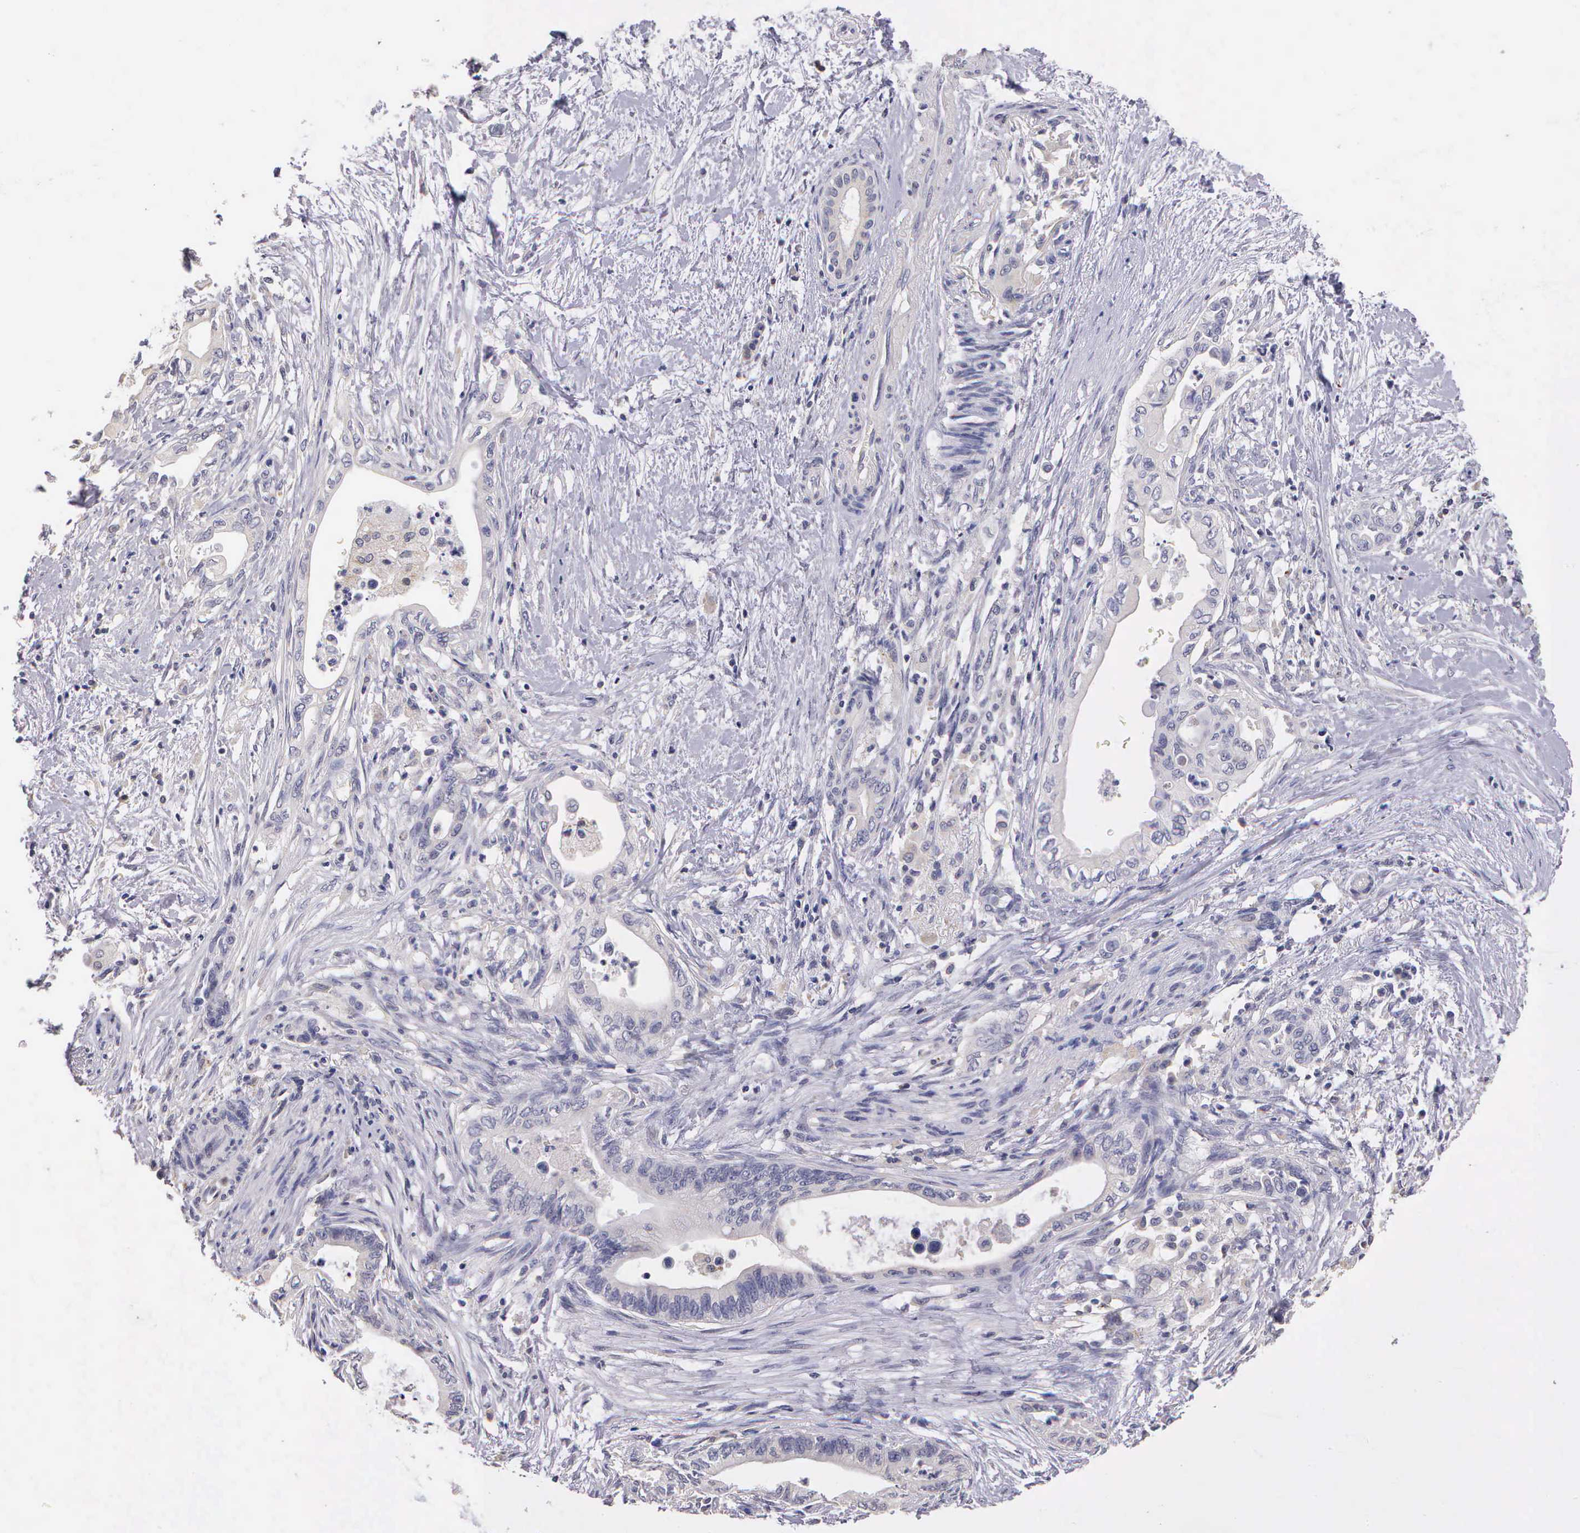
{"staining": {"intensity": "negative", "quantity": "none", "location": "none"}, "tissue": "pancreatic cancer", "cell_type": "Tumor cells", "image_type": "cancer", "snomed": [{"axis": "morphology", "description": "Adenocarcinoma, NOS"}, {"axis": "topography", "description": "Pancreas"}], "caption": "This is an immunohistochemistry histopathology image of human pancreatic cancer. There is no staining in tumor cells.", "gene": "ESR1", "patient": {"sex": "female", "age": 66}}